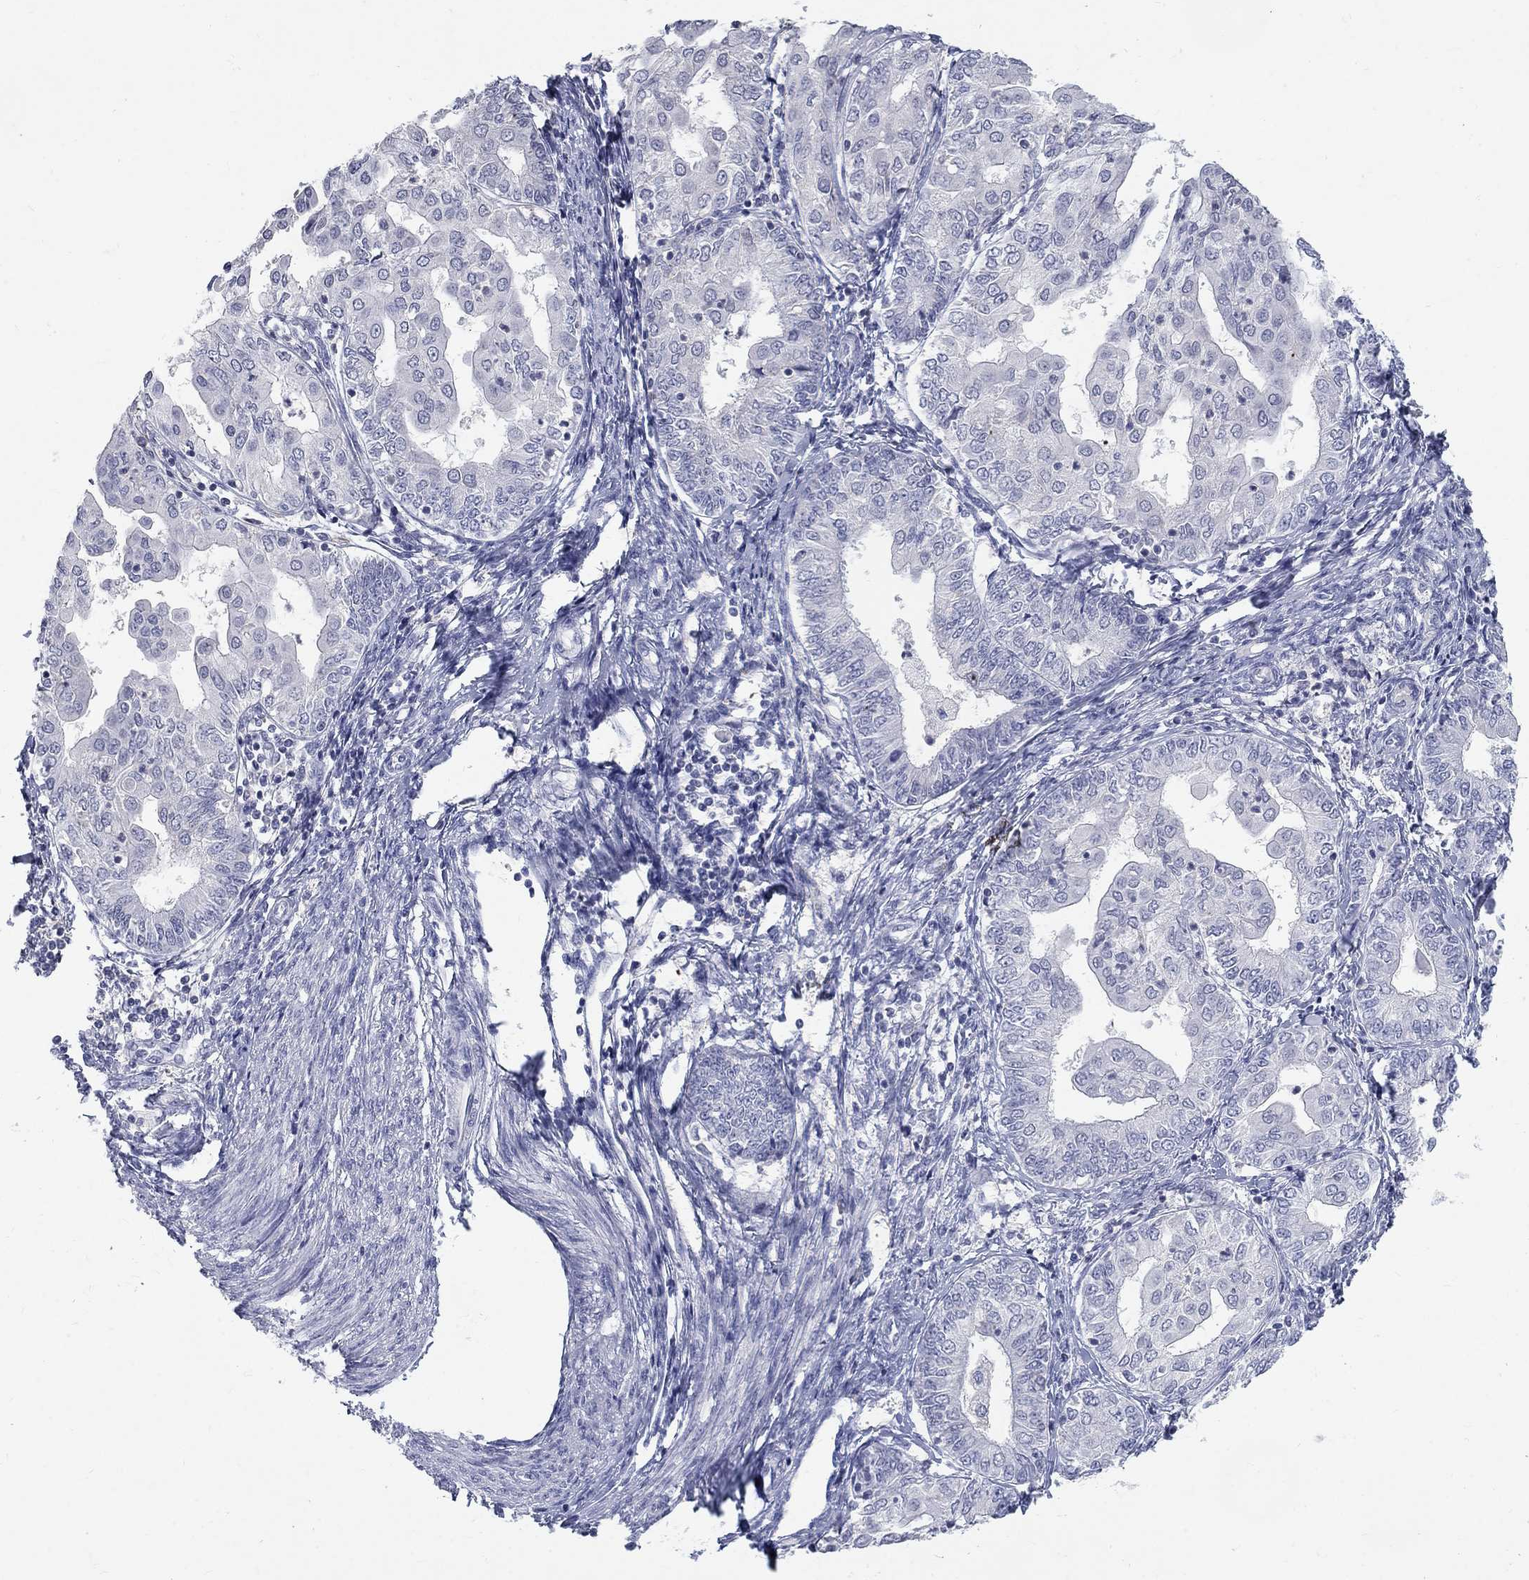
{"staining": {"intensity": "negative", "quantity": "none", "location": "none"}, "tissue": "endometrial cancer", "cell_type": "Tumor cells", "image_type": "cancer", "snomed": [{"axis": "morphology", "description": "Adenocarcinoma, NOS"}, {"axis": "topography", "description": "Endometrium"}], "caption": "Endometrial adenocarcinoma was stained to show a protein in brown. There is no significant staining in tumor cells.", "gene": "PTH1R", "patient": {"sex": "female", "age": 68}}